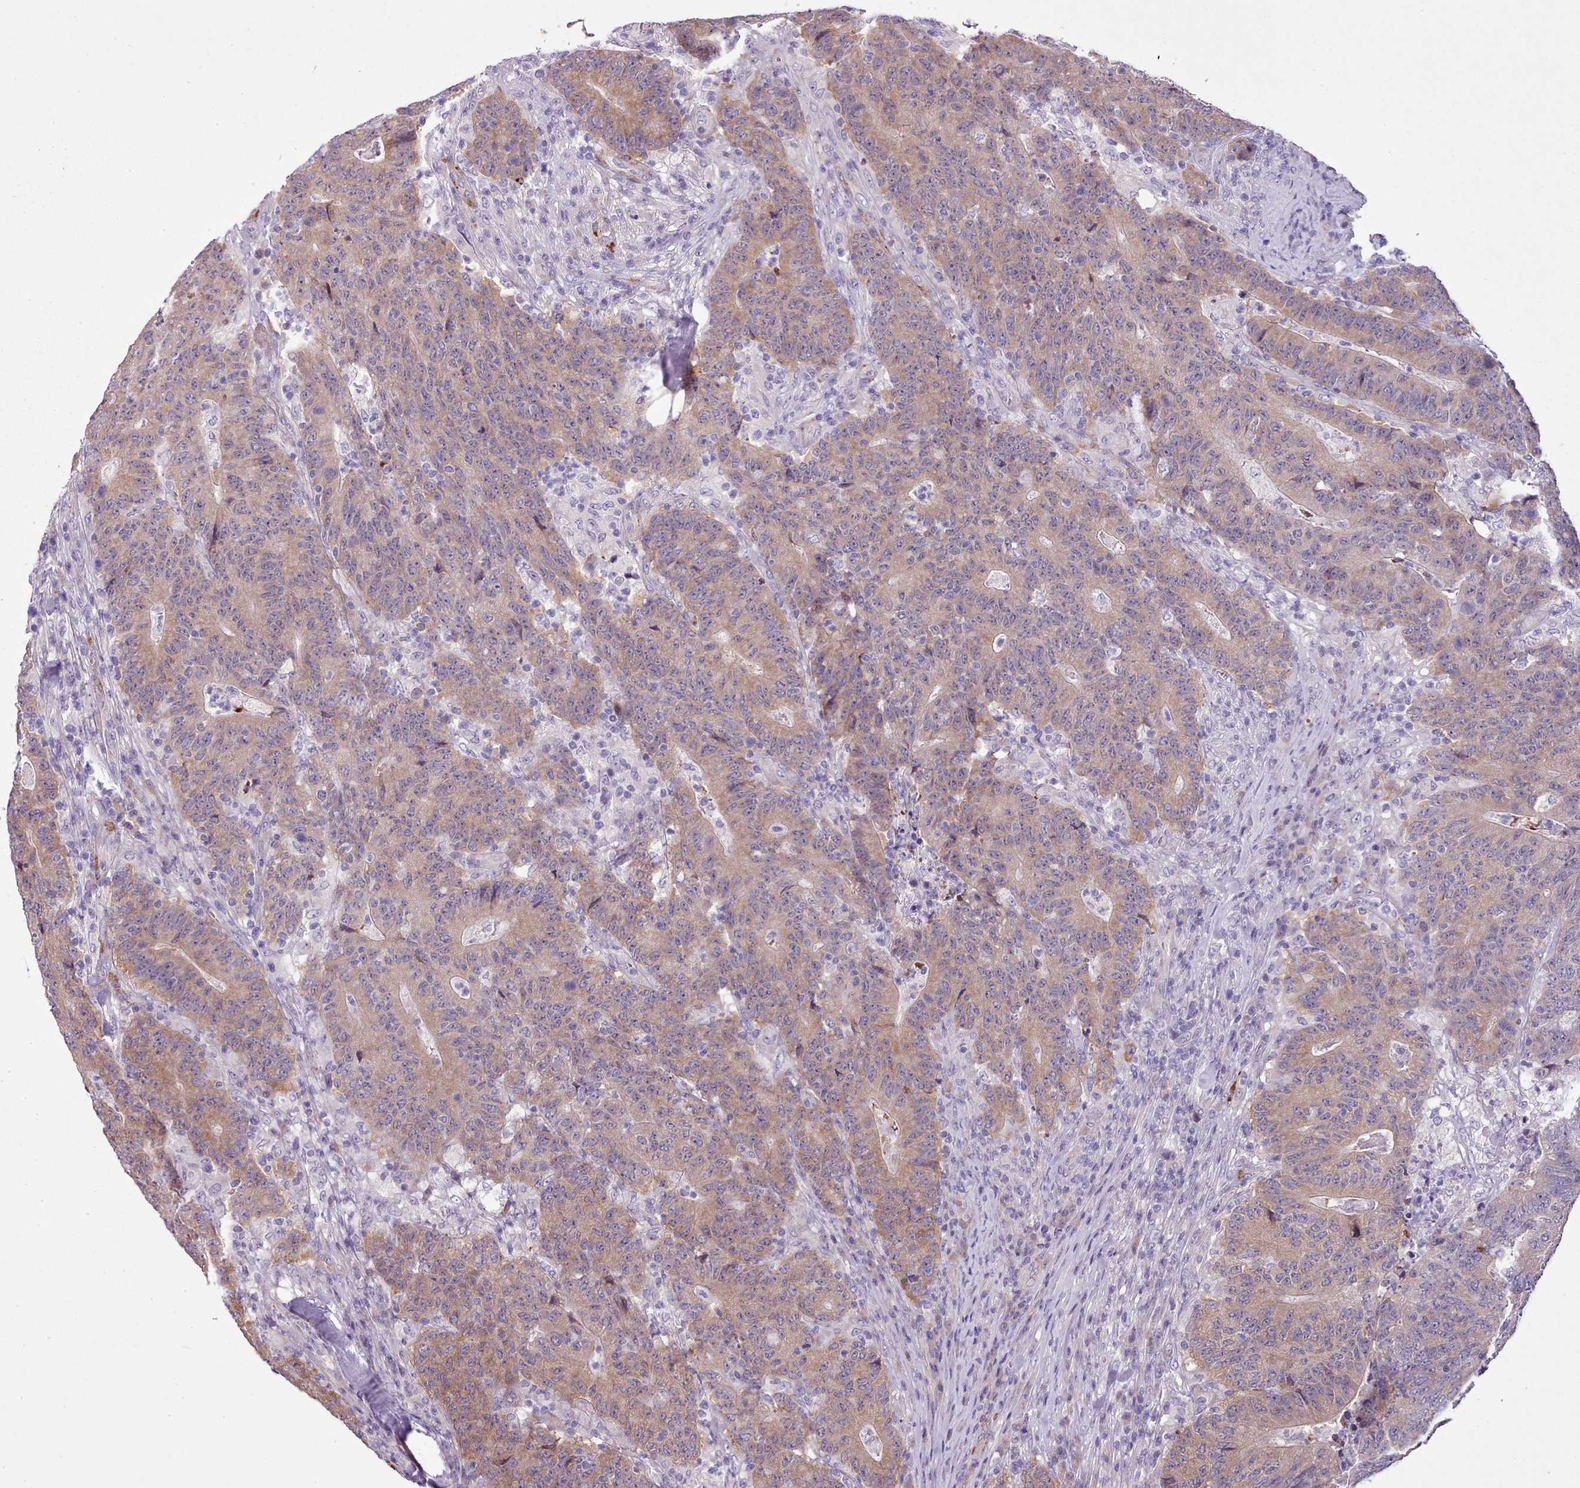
{"staining": {"intensity": "moderate", "quantity": ">75%", "location": "cytoplasmic/membranous"}, "tissue": "colorectal cancer", "cell_type": "Tumor cells", "image_type": "cancer", "snomed": [{"axis": "morphology", "description": "Adenocarcinoma, NOS"}, {"axis": "topography", "description": "Colon"}], "caption": "A medium amount of moderate cytoplasmic/membranous positivity is appreciated in about >75% of tumor cells in colorectal cancer (adenocarcinoma) tissue. The staining is performed using DAB (3,3'-diaminobenzidine) brown chromogen to label protein expression. The nuclei are counter-stained blue using hematoxylin.", "gene": "SETX", "patient": {"sex": "female", "age": 75}}